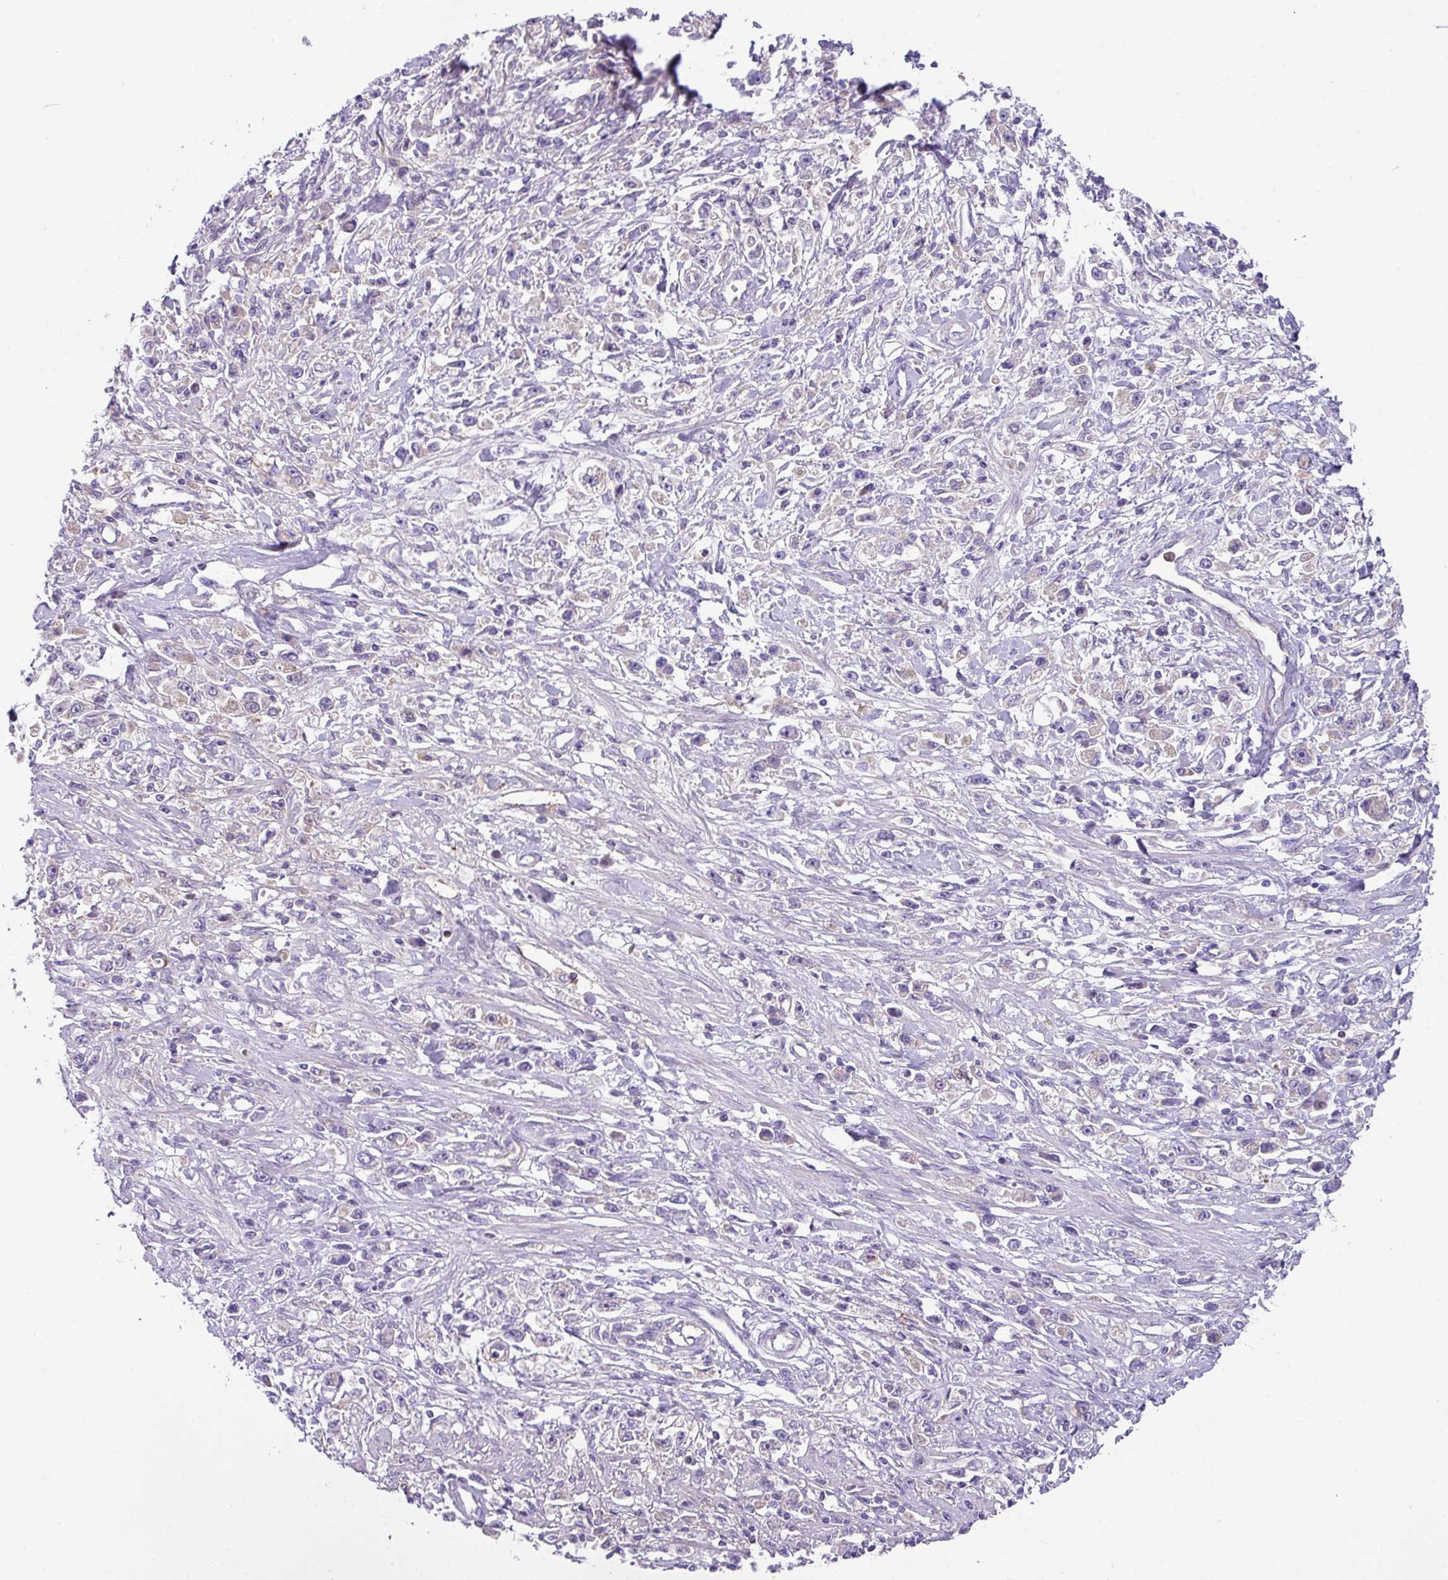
{"staining": {"intensity": "negative", "quantity": "none", "location": "none"}, "tissue": "stomach cancer", "cell_type": "Tumor cells", "image_type": "cancer", "snomed": [{"axis": "morphology", "description": "Adenocarcinoma, NOS"}, {"axis": "topography", "description": "Stomach"}], "caption": "Micrograph shows no significant protein expression in tumor cells of stomach cancer (adenocarcinoma).", "gene": "DNAL1", "patient": {"sex": "female", "age": 59}}